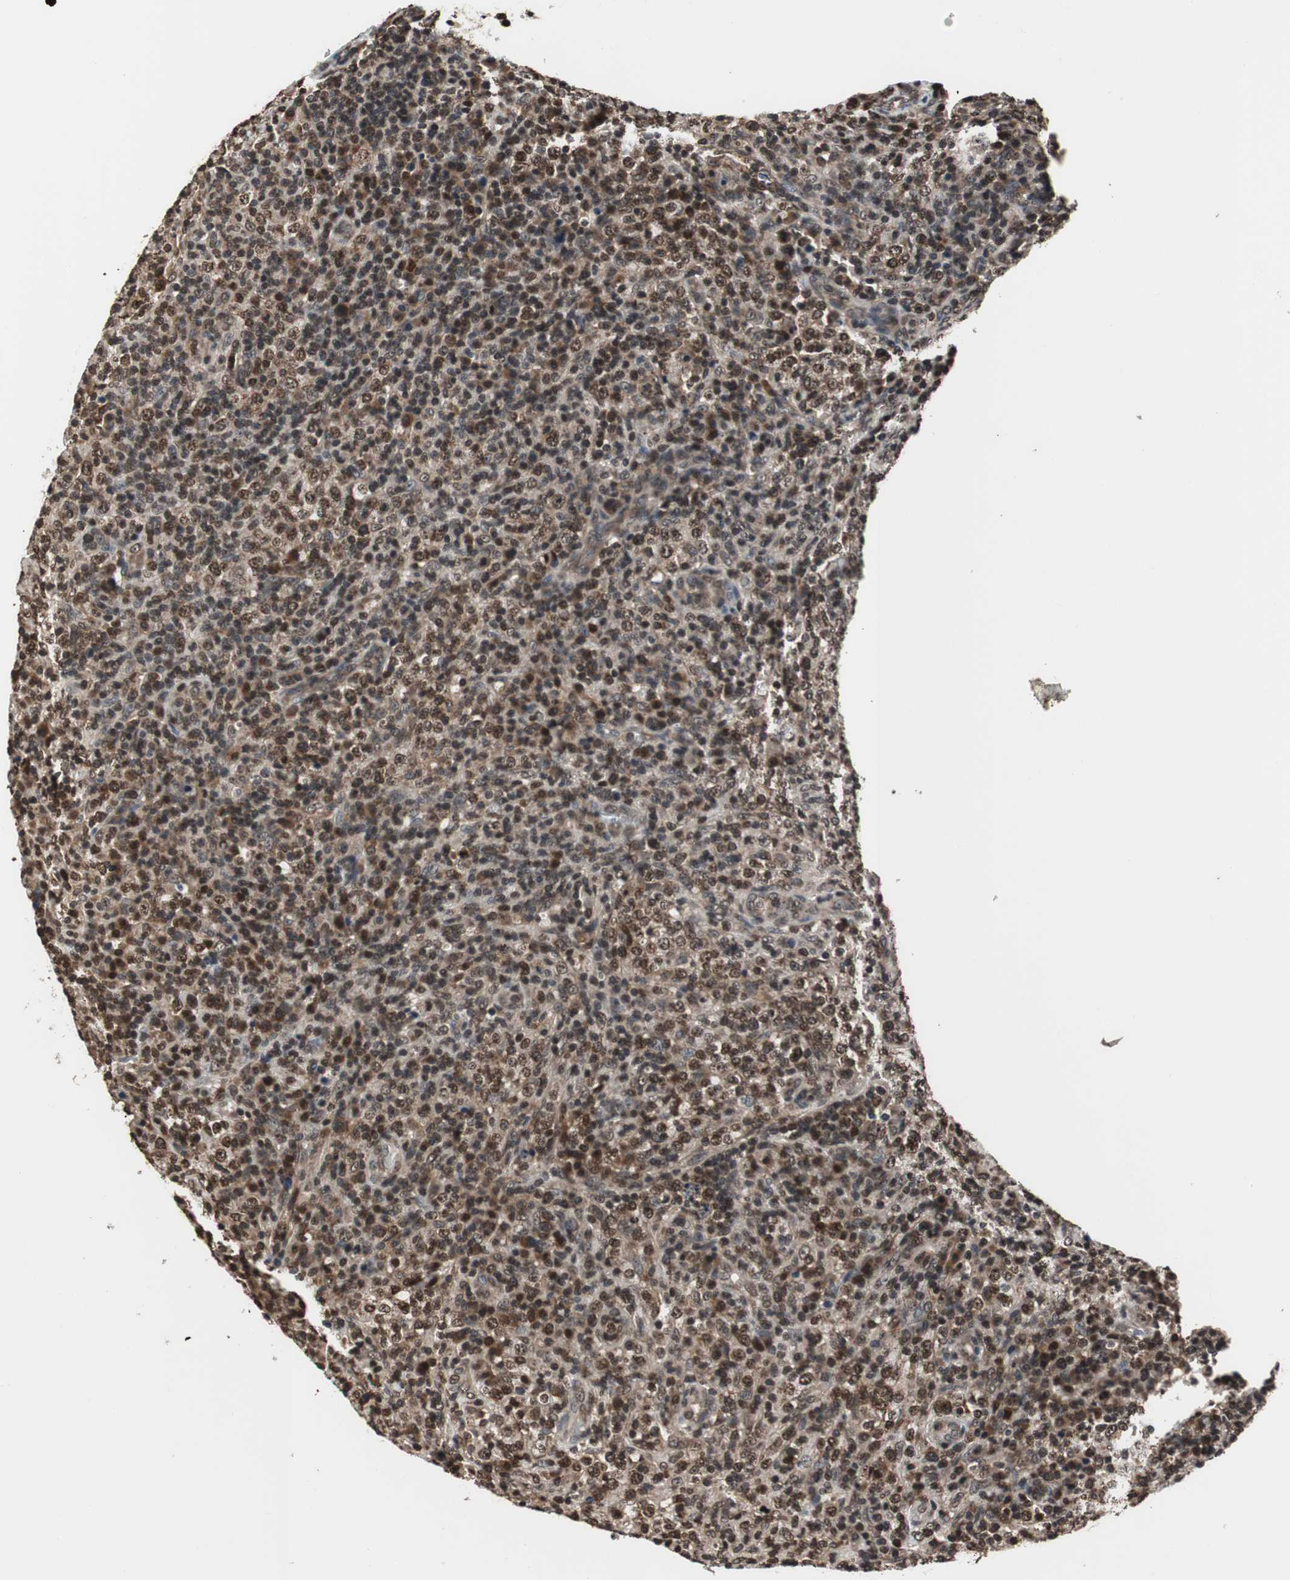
{"staining": {"intensity": "moderate", "quantity": ">75%", "location": "nuclear"}, "tissue": "lymphoma", "cell_type": "Tumor cells", "image_type": "cancer", "snomed": [{"axis": "morphology", "description": "Malignant lymphoma, non-Hodgkin's type, High grade"}, {"axis": "topography", "description": "Lymph node"}], "caption": "A medium amount of moderate nuclear staining is present in about >75% of tumor cells in malignant lymphoma, non-Hodgkin's type (high-grade) tissue. The staining is performed using DAB (3,3'-diaminobenzidine) brown chromogen to label protein expression. The nuclei are counter-stained blue using hematoxylin.", "gene": "RFC1", "patient": {"sex": "female", "age": 76}}